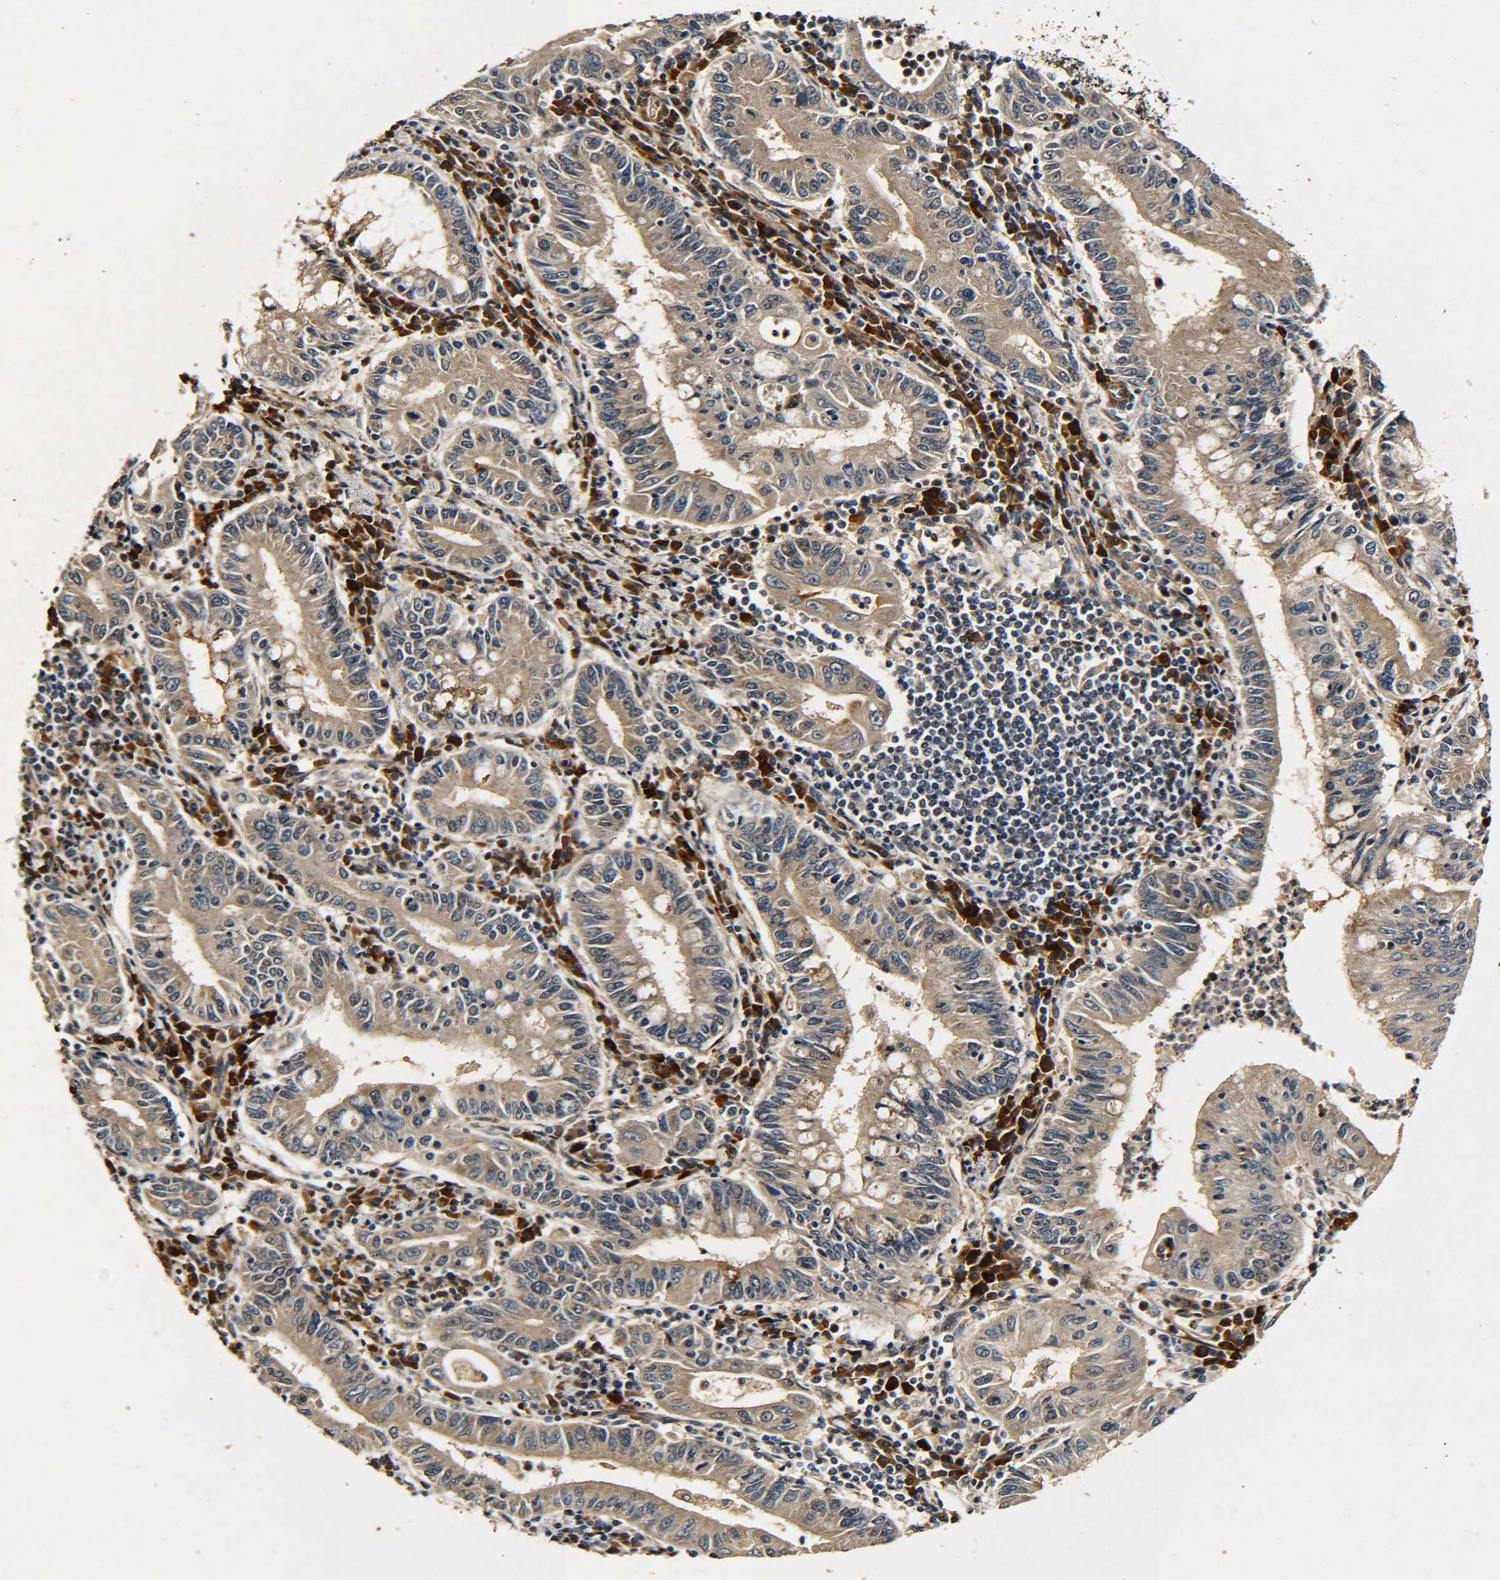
{"staining": {"intensity": "weak", "quantity": ">75%", "location": "cytoplasmic/membranous"}, "tissue": "stomach cancer", "cell_type": "Tumor cells", "image_type": "cancer", "snomed": [{"axis": "morphology", "description": "Normal tissue, NOS"}, {"axis": "morphology", "description": "Adenocarcinoma, NOS"}, {"axis": "topography", "description": "Esophagus"}, {"axis": "topography", "description": "Stomach, upper"}, {"axis": "topography", "description": "Peripheral nerve tissue"}], "caption": "Protein staining exhibits weak cytoplasmic/membranous expression in about >75% of tumor cells in stomach cancer.", "gene": "MEIS1", "patient": {"sex": "male", "age": 62}}